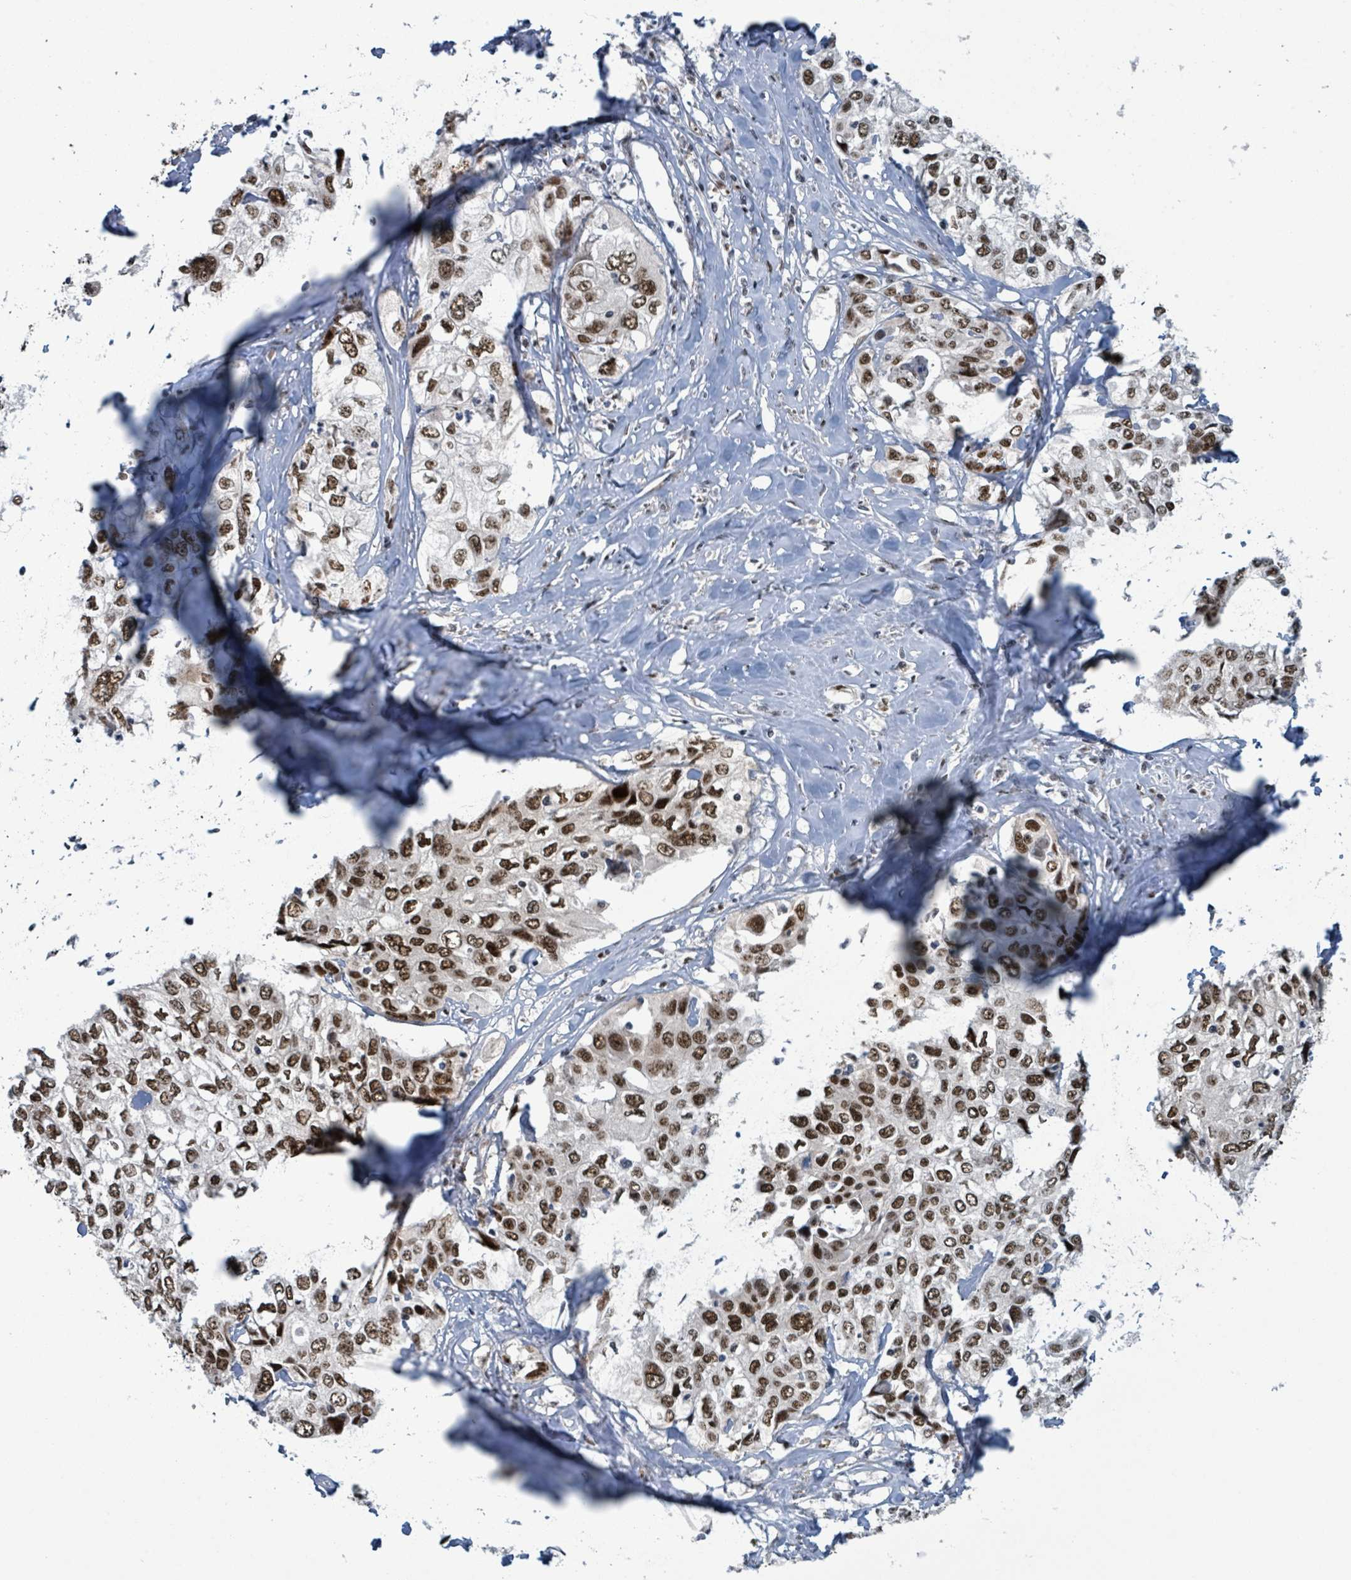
{"staining": {"intensity": "strong", "quantity": ">75%", "location": "nuclear"}, "tissue": "cervical cancer", "cell_type": "Tumor cells", "image_type": "cancer", "snomed": [{"axis": "morphology", "description": "Squamous cell carcinoma, NOS"}, {"axis": "topography", "description": "Cervix"}], "caption": "Immunohistochemistry image of human squamous cell carcinoma (cervical) stained for a protein (brown), which exhibits high levels of strong nuclear positivity in about >75% of tumor cells.", "gene": "KLF3", "patient": {"sex": "female", "age": 31}}